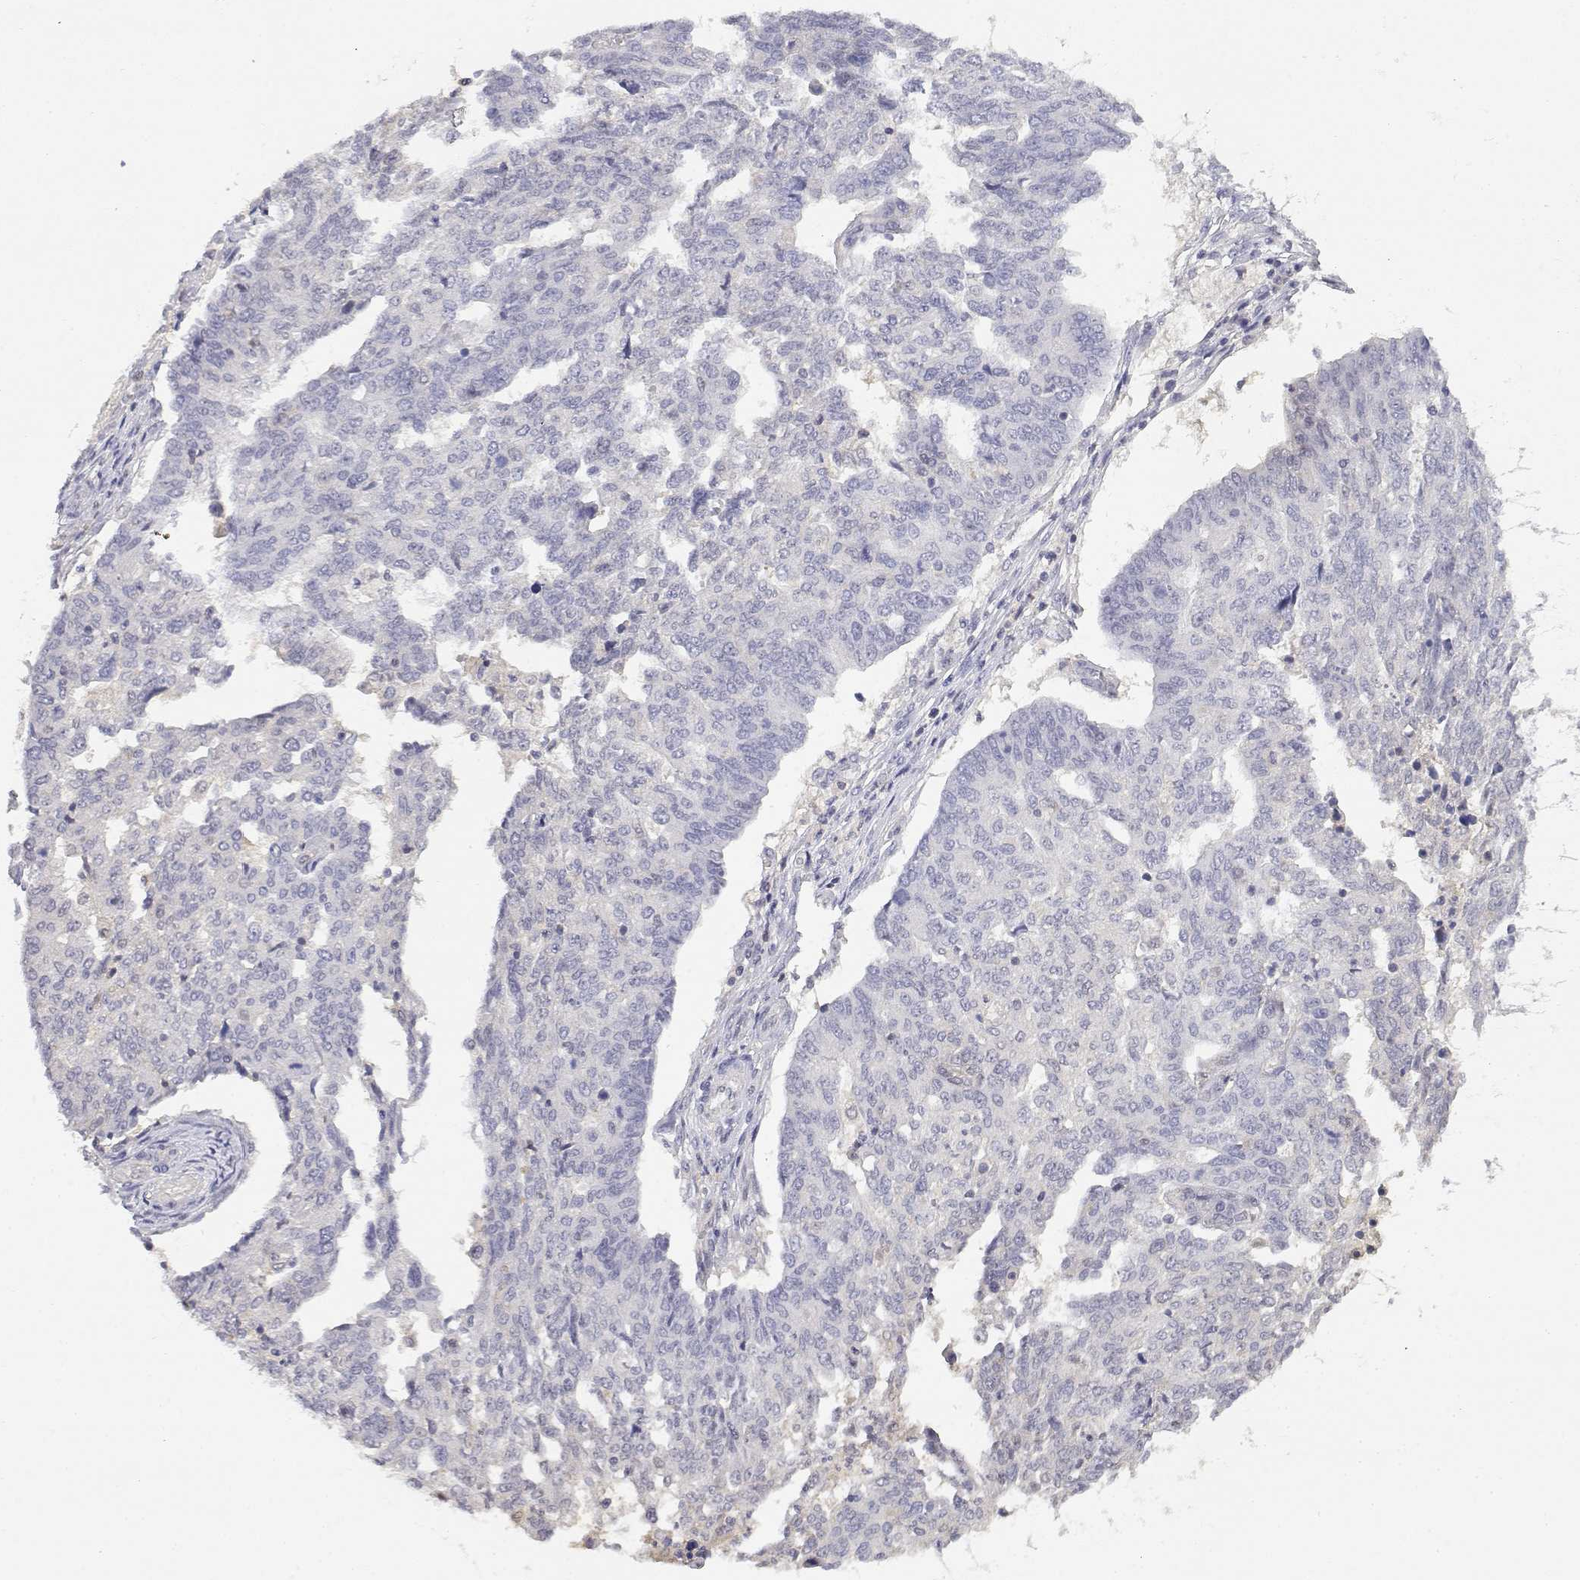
{"staining": {"intensity": "negative", "quantity": "none", "location": "none"}, "tissue": "ovarian cancer", "cell_type": "Tumor cells", "image_type": "cancer", "snomed": [{"axis": "morphology", "description": "Cystadenocarcinoma, serous, NOS"}, {"axis": "topography", "description": "Ovary"}], "caption": "The IHC micrograph has no significant expression in tumor cells of ovarian serous cystadenocarcinoma tissue. (DAB (3,3'-diaminobenzidine) immunohistochemistry, high magnification).", "gene": "ADA", "patient": {"sex": "female", "age": 67}}